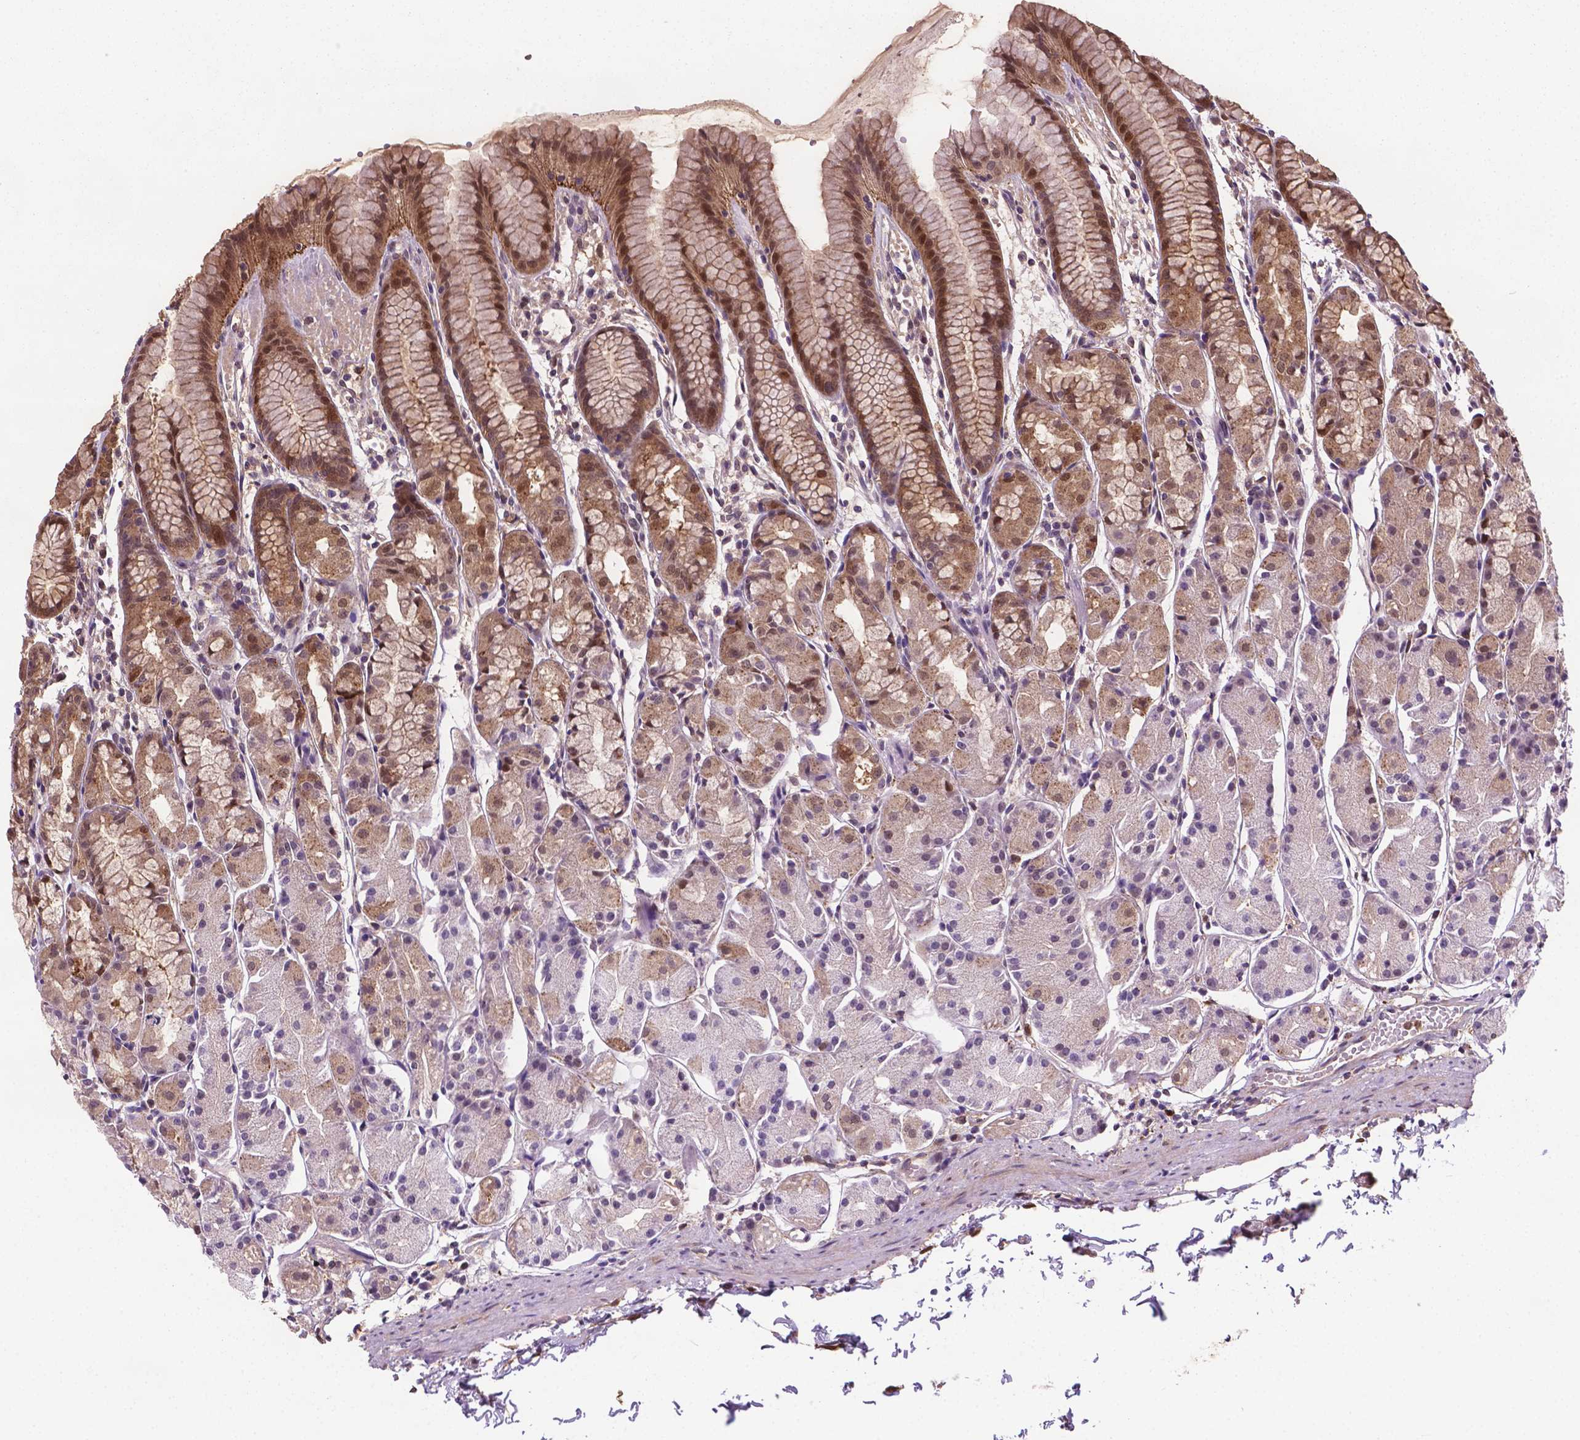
{"staining": {"intensity": "weak", "quantity": "25%-75%", "location": "cytoplasmic/membranous,nuclear"}, "tissue": "stomach", "cell_type": "Glandular cells", "image_type": "normal", "snomed": [{"axis": "morphology", "description": "Normal tissue, NOS"}, {"axis": "topography", "description": "Stomach, upper"}], "caption": "DAB (3,3'-diaminobenzidine) immunohistochemical staining of normal human stomach shows weak cytoplasmic/membranous,nuclear protein positivity in approximately 25%-75% of glandular cells. (IHC, brightfield microscopy, high magnification).", "gene": "PLIN3", "patient": {"sex": "male", "age": 47}}